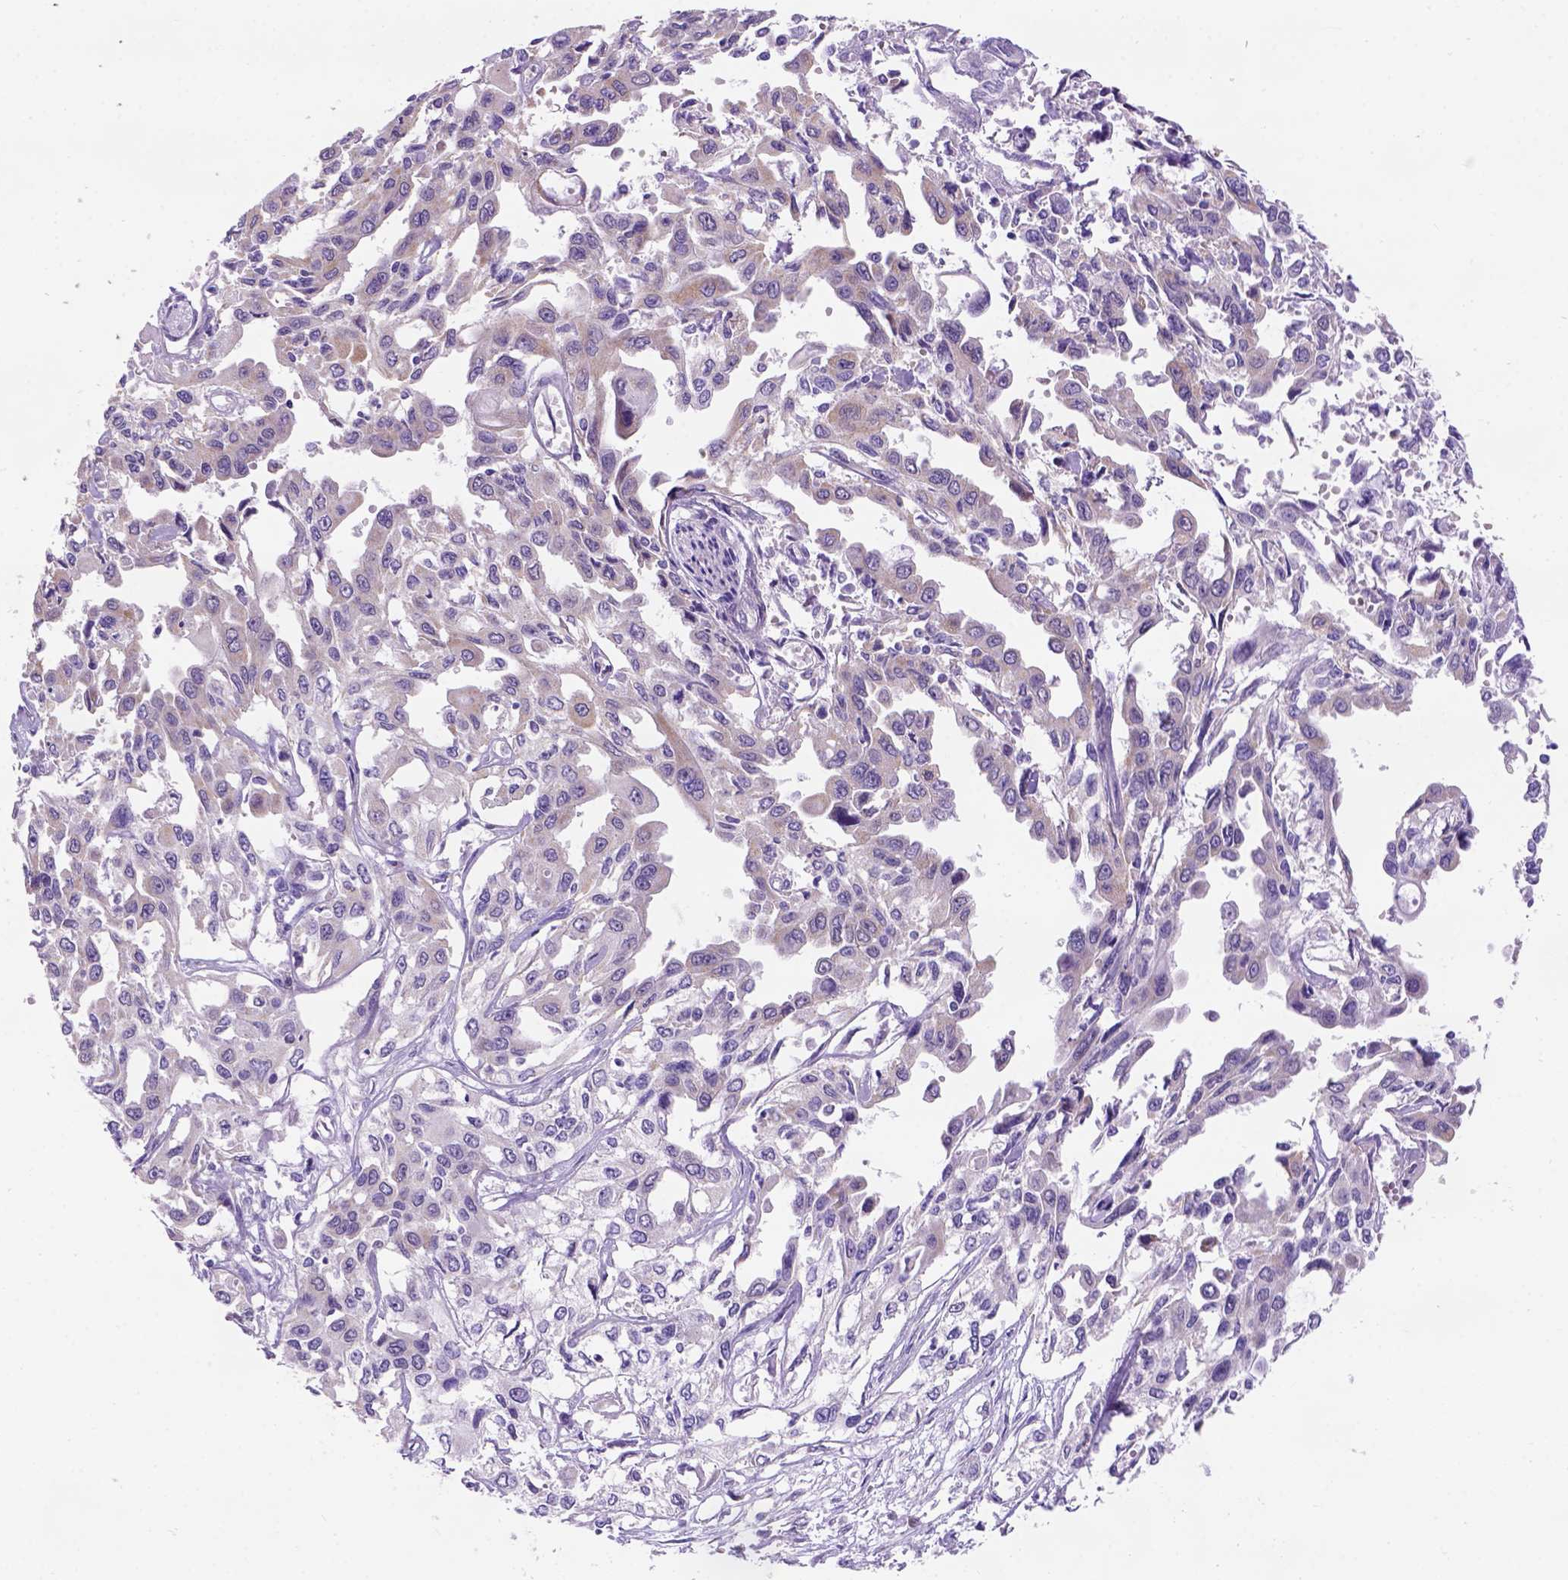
{"staining": {"intensity": "weak", "quantity": "<25%", "location": "cytoplasmic/membranous"}, "tissue": "pancreatic cancer", "cell_type": "Tumor cells", "image_type": "cancer", "snomed": [{"axis": "morphology", "description": "Adenocarcinoma, NOS"}, {"axis": "topography", "description": "Pancreas"}], "caption": "IHC of human pancreatic cancer reveals no staining in tumor cells.", "gene": "L2HGDH", "patient": {"sex": "female", "age": 55}}